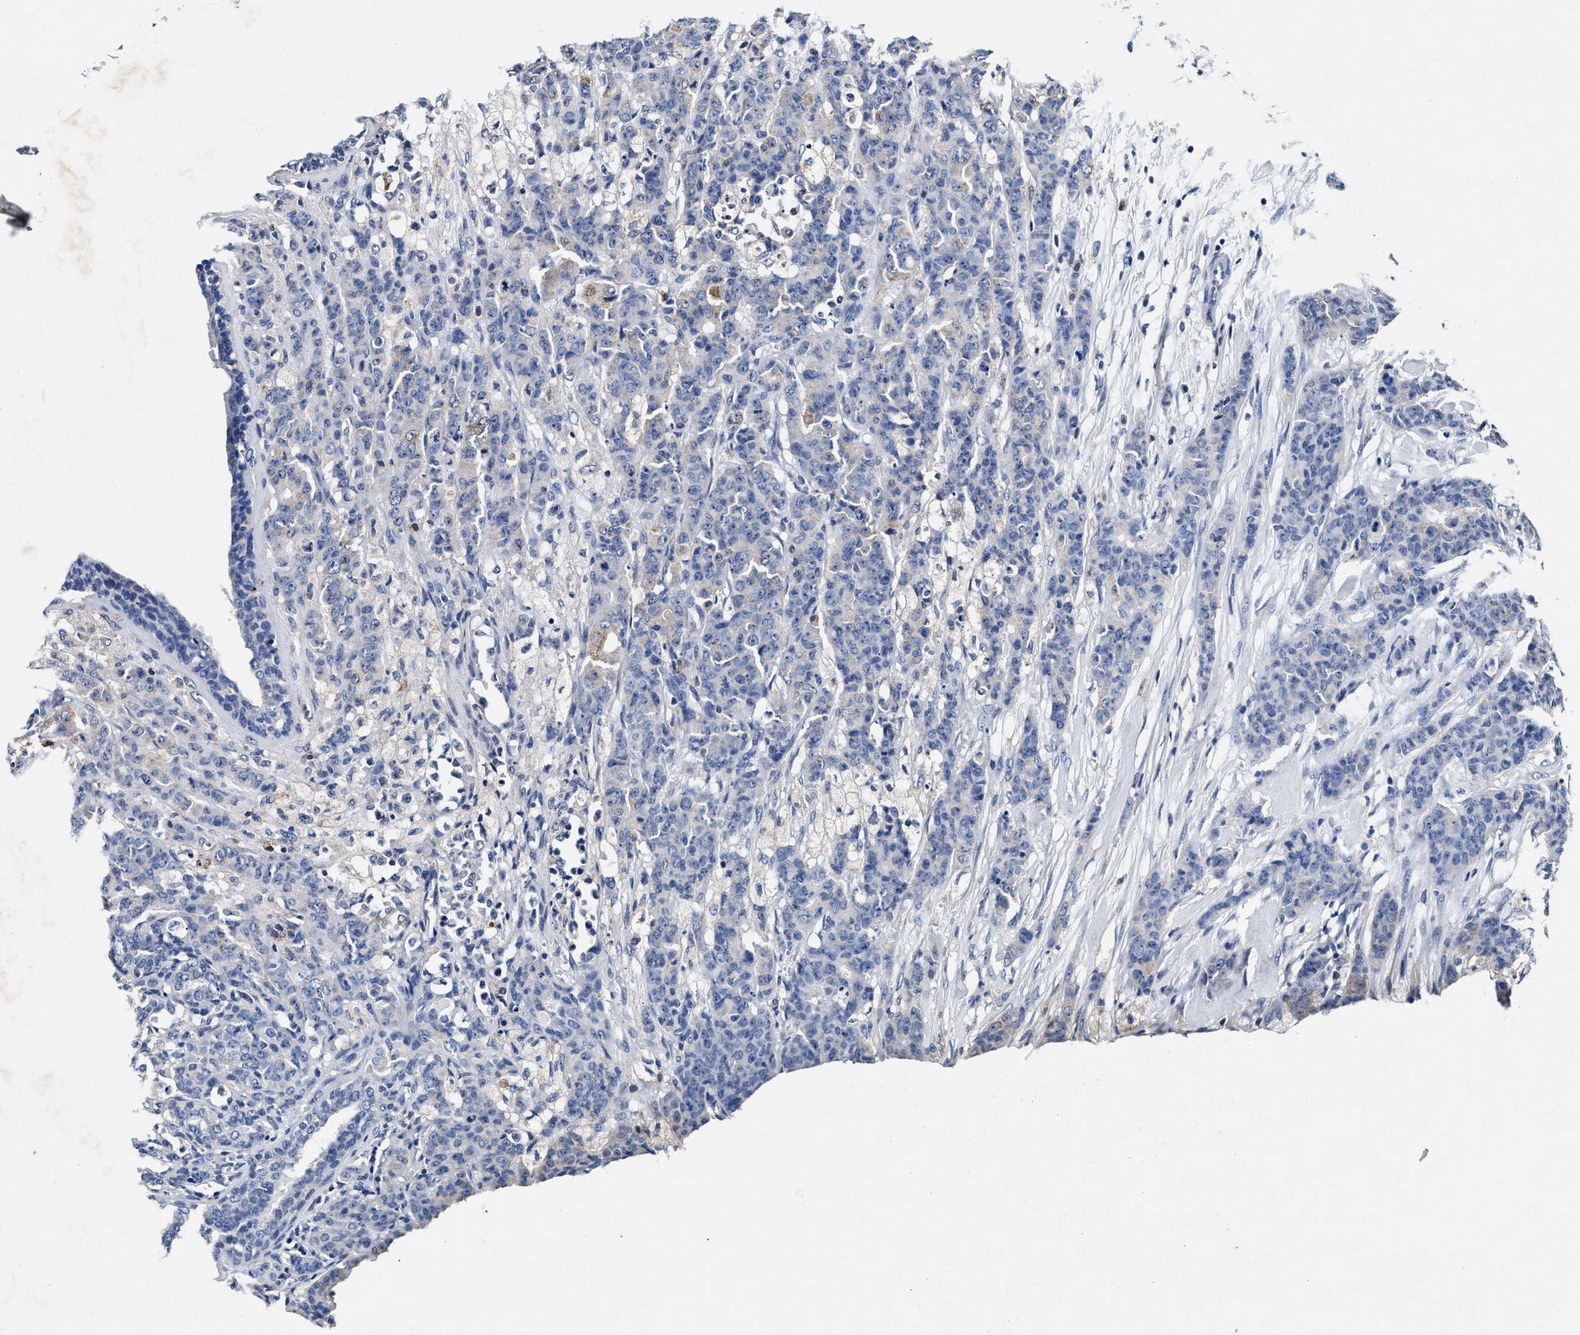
{"staining": {"intensity": "negative", "quantity": "none", "location": "none"}, "tissue": "breast cancer", "cell_type": "Tumor cells", "image_type": "cancer", "snomed": [{"axis": "morphology", "description": "Normal tissue, NOS"}, {"axis": "morphology", "description": "Duct carcinoma"}, {"axis": "topography", "description": "Breast"}], "caption": "High power microscopy photomicrograph of an immunohistochemistry histopathology image of breast infiltrating ductal carcinoma, revealing no significant staining in tumor cells. (DAB (3,3'-diaminobenzidine) immunohistochemistry (IHC), high magnification).", "gene": "SLC8A1", "patient": {"sex": "female", "age": 40}}